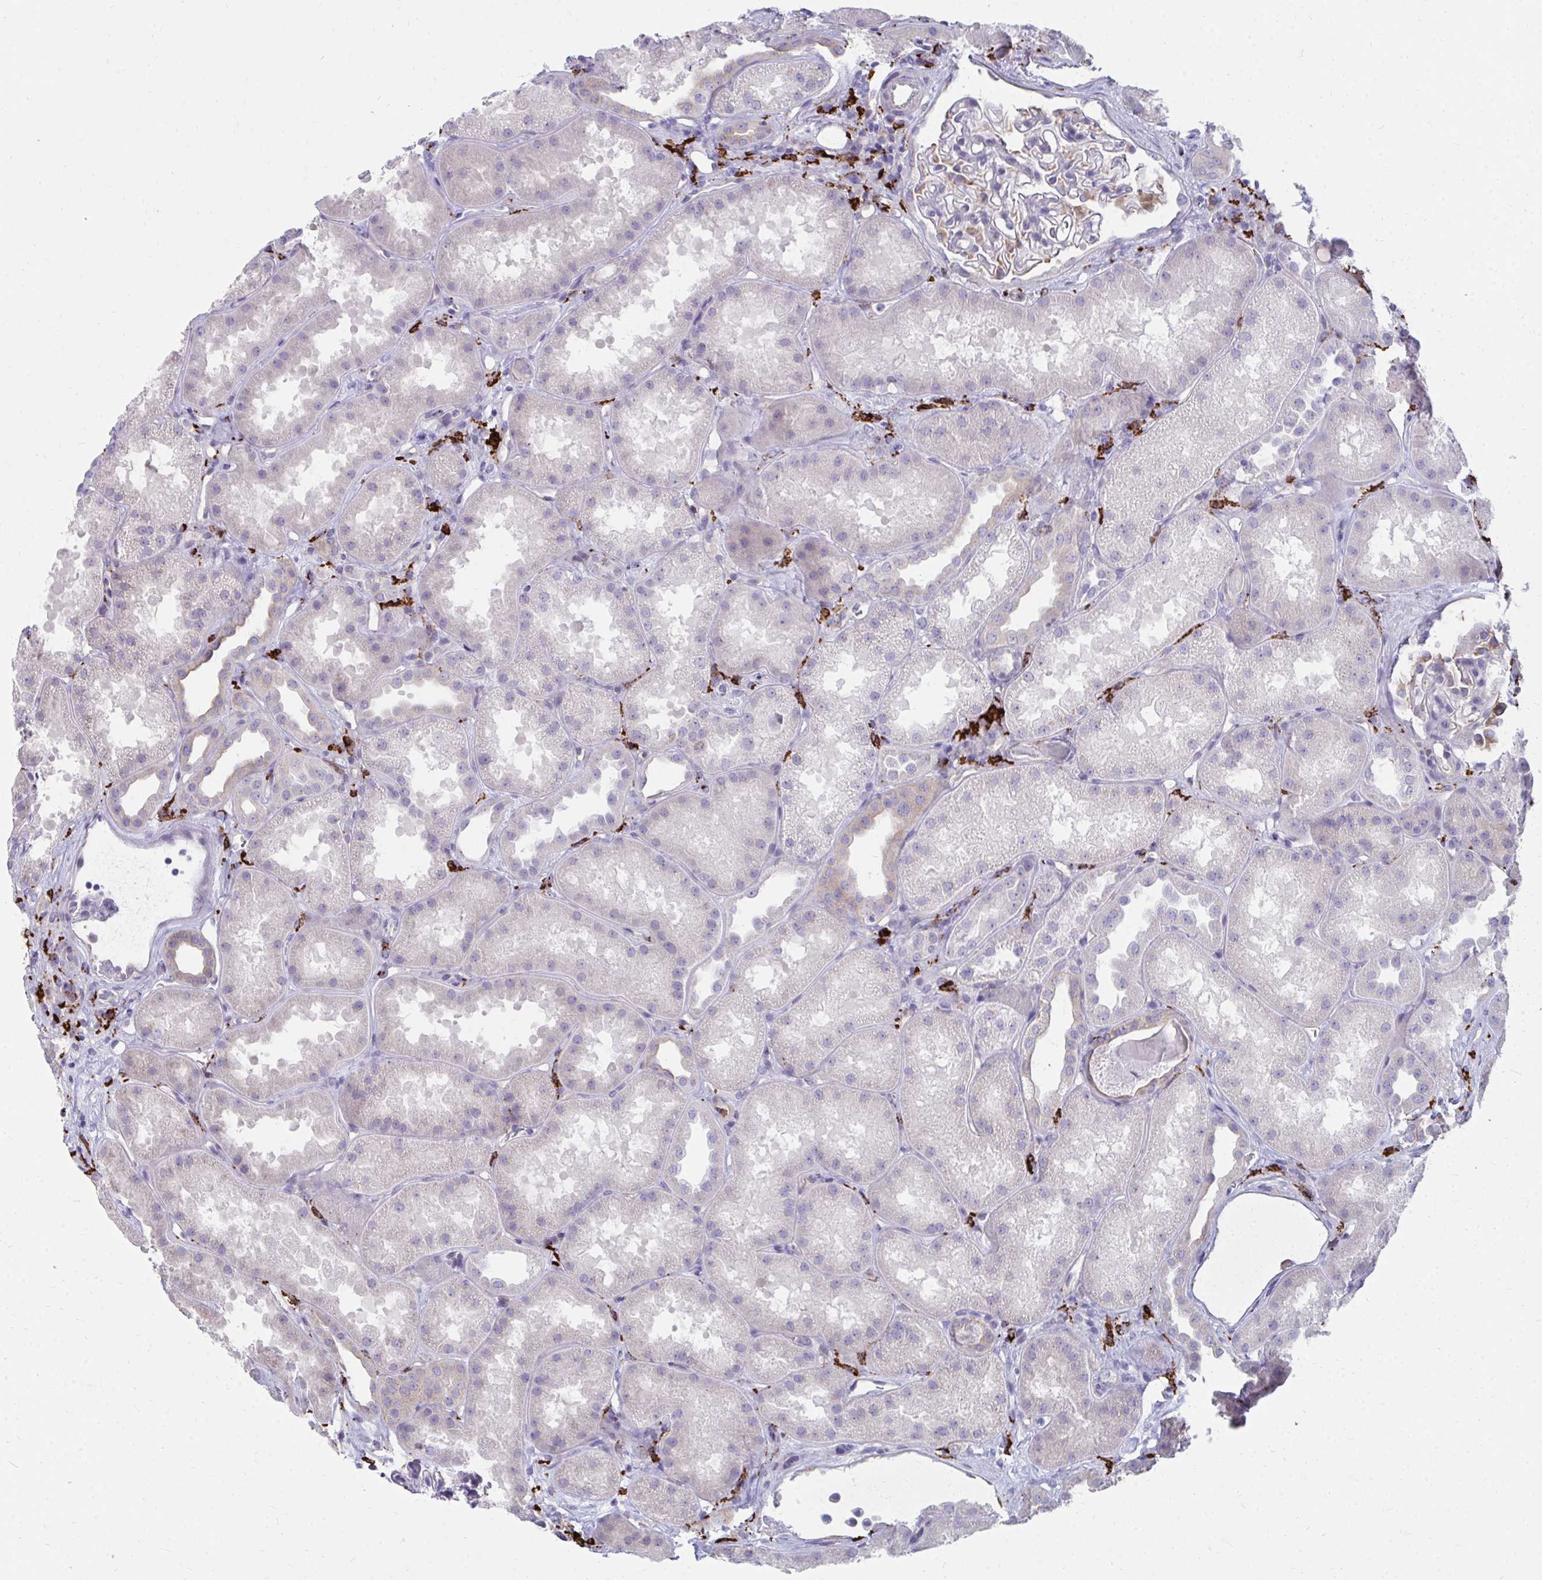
{"staining": {"intensity": "weak", "quantity": "<25%", "location": "cytoplasmic/membranous"}, "tissue": "kidney", "cell_type": "Cells in glomeruli", "image_type": "normal", "snomed": [{"axis": "morphology", "description": "Normal tissue, NOS"}, {"axis": "topography", "description": "Kidney"}], "caption": "IHC micrograph of normal kidney stained for a protein (brown), which exhibits no positivity in cells in glomeruli. Brightfield microscopy of immunohistochemistry stained with DAB (3,3'-diaminobenzidine) (brown) and hematoxylin (blue), captured at high magnification.", "gene": "CD163", "patient": {"sex": "male", "age": 61}}